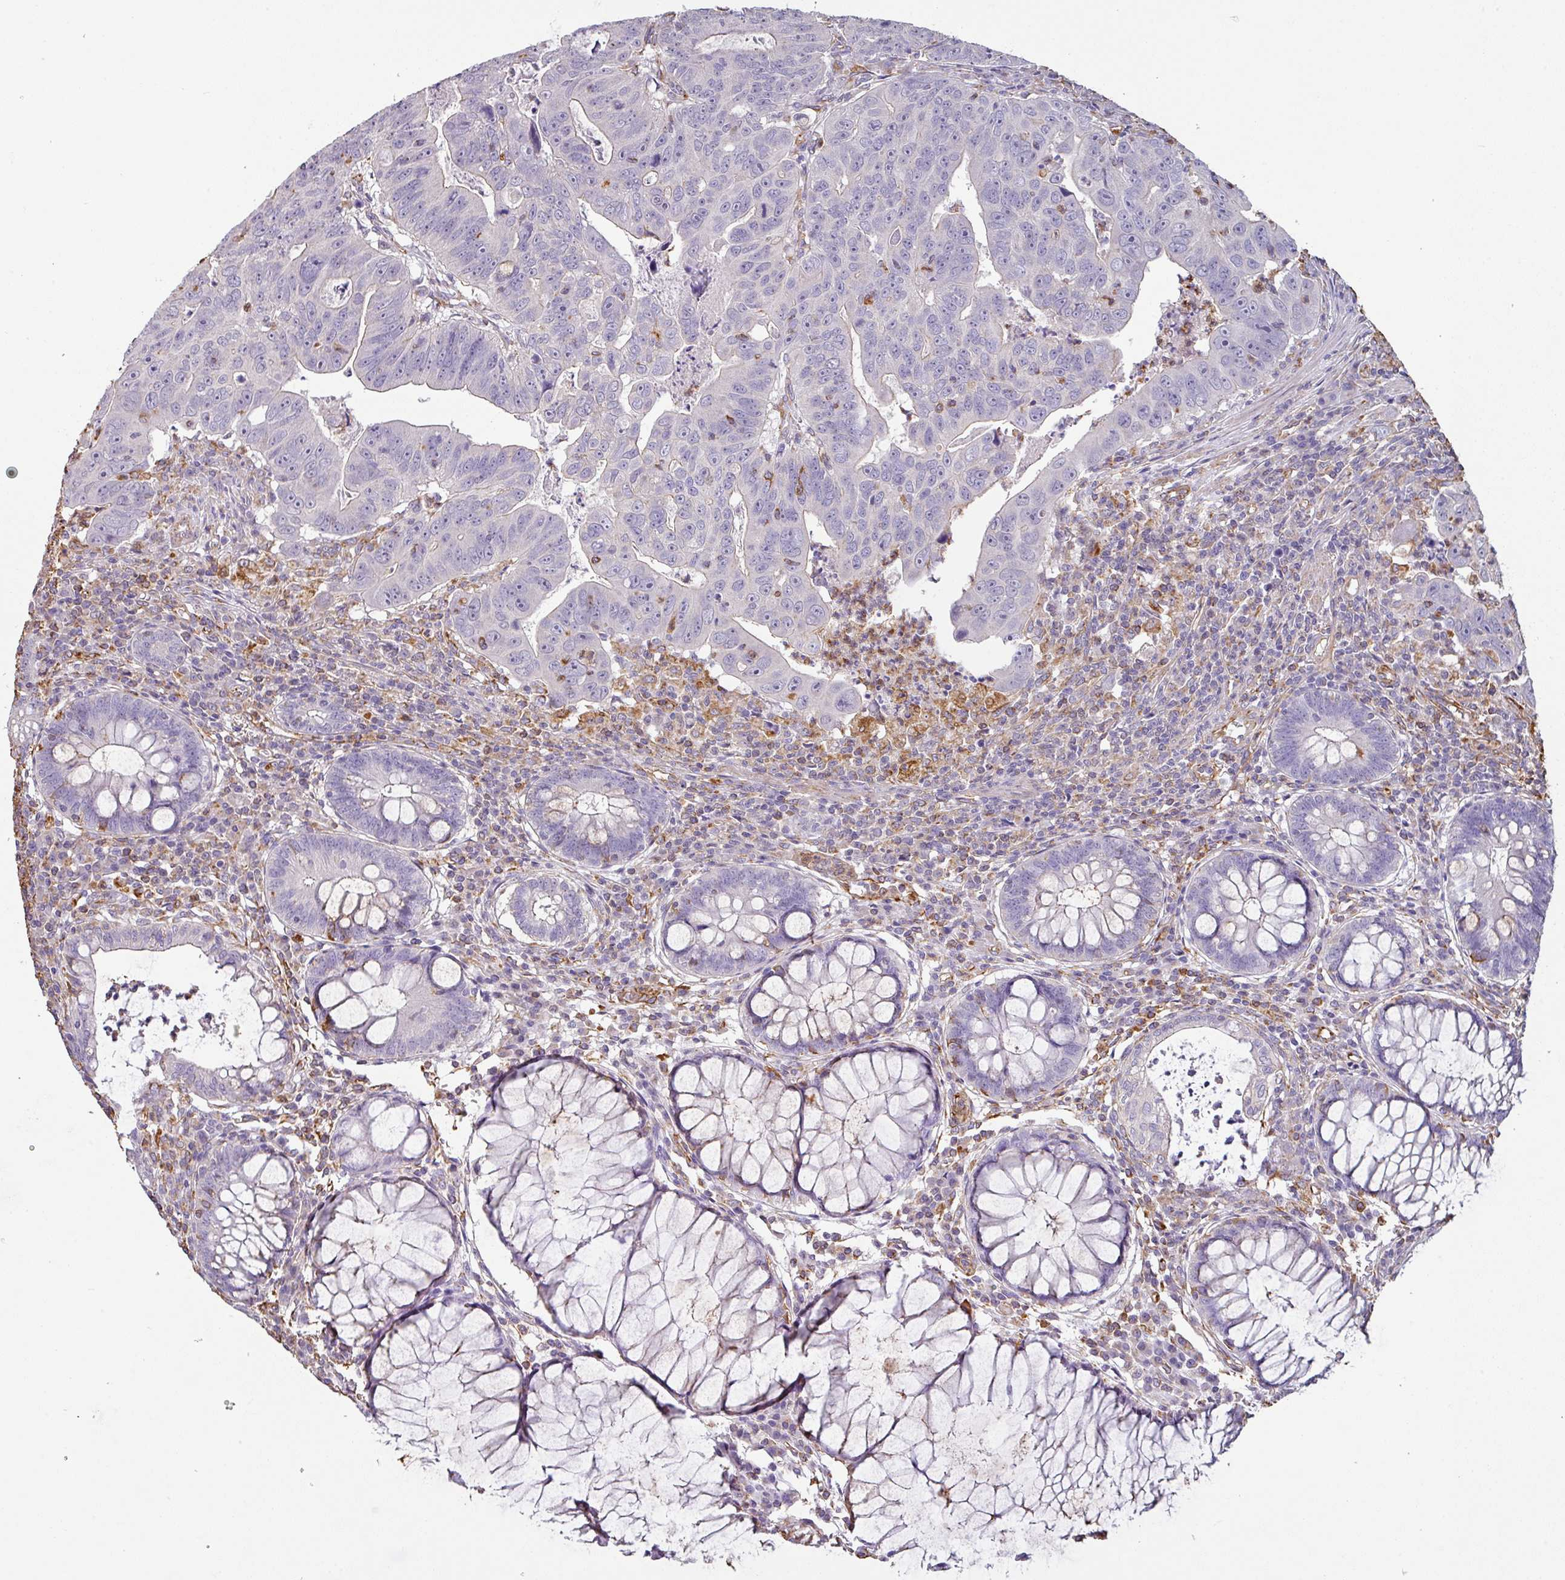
{"staining": {"intensity": "negative", "quantity": "none", "location": "none"}, "tissue": "colorectal cancer", "cell_type": "Tumor cells", "image_type": "cancer", "snomed": [{"axis": "morphology", "description": "Adenocarcinoma, NOS"}, {"axis": "topography", "description": "Rectum"}], "caption": "Colorectal cancer (adenocarcinoma) was stained to show a protein in brown. There is no significant positivity in tumor cells.", "gene": "ZNF280C", "patient": {"sex": "male", "age": 69}}